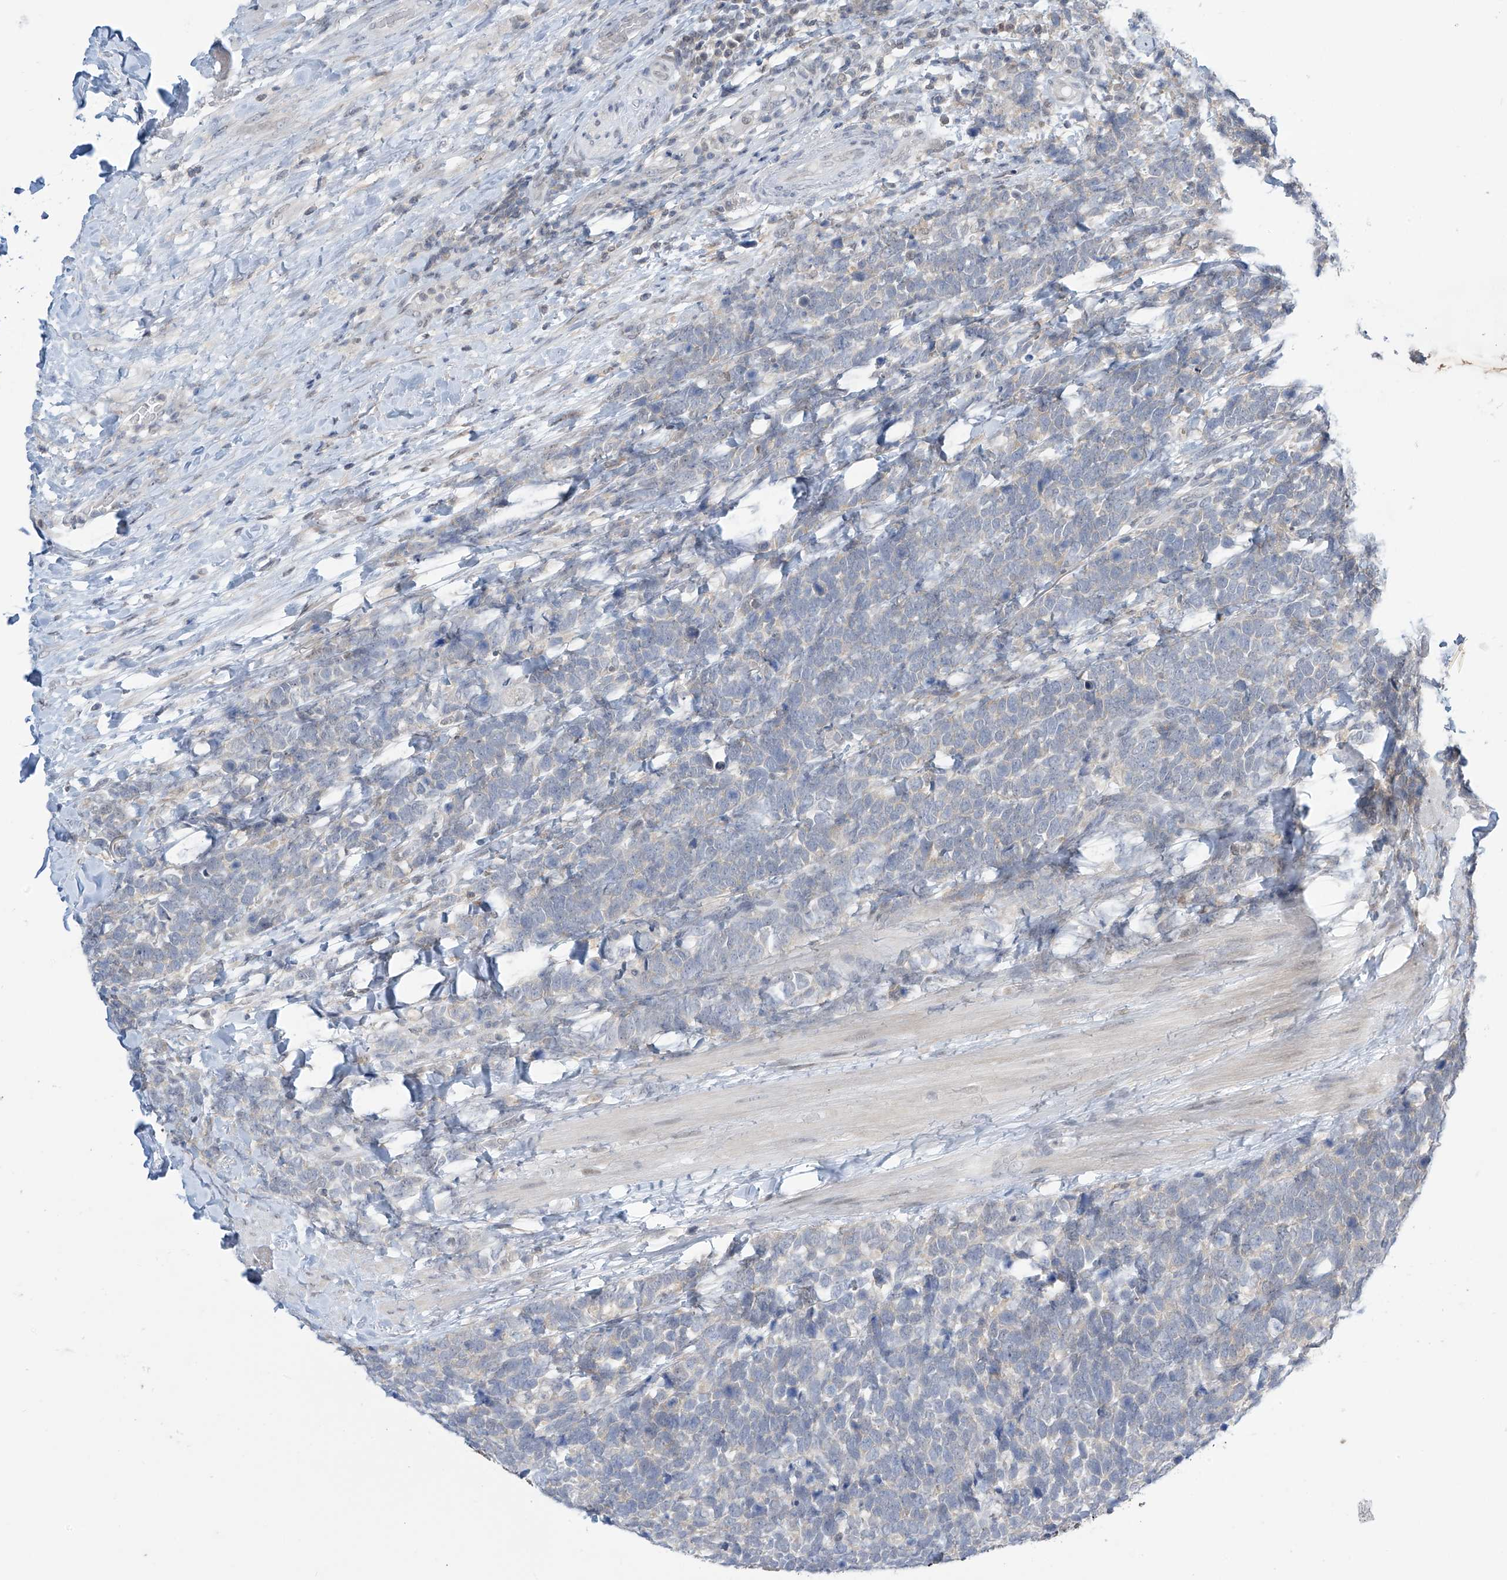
{"staining": {"intensity": "negative", "quantity": "none", "location": "none"}, "tissue": "urothelial cancer", "cell_type": "Tumor cells", "image_type": "cancer", "snomed": [{"axis": "morphology", "description": "Urothelial carcinoma, High grade"}, {"axis": "topography", "description": "Urinary bladder"}], "caption": "An immunohistochemistry image of urothelial carcinoma (high-grade) is shown. There is no staining in tumor cells of urothelial carcinoma (high-grade).", "gene": "APLF", "patient": {"sex": "female", "age": 82}}